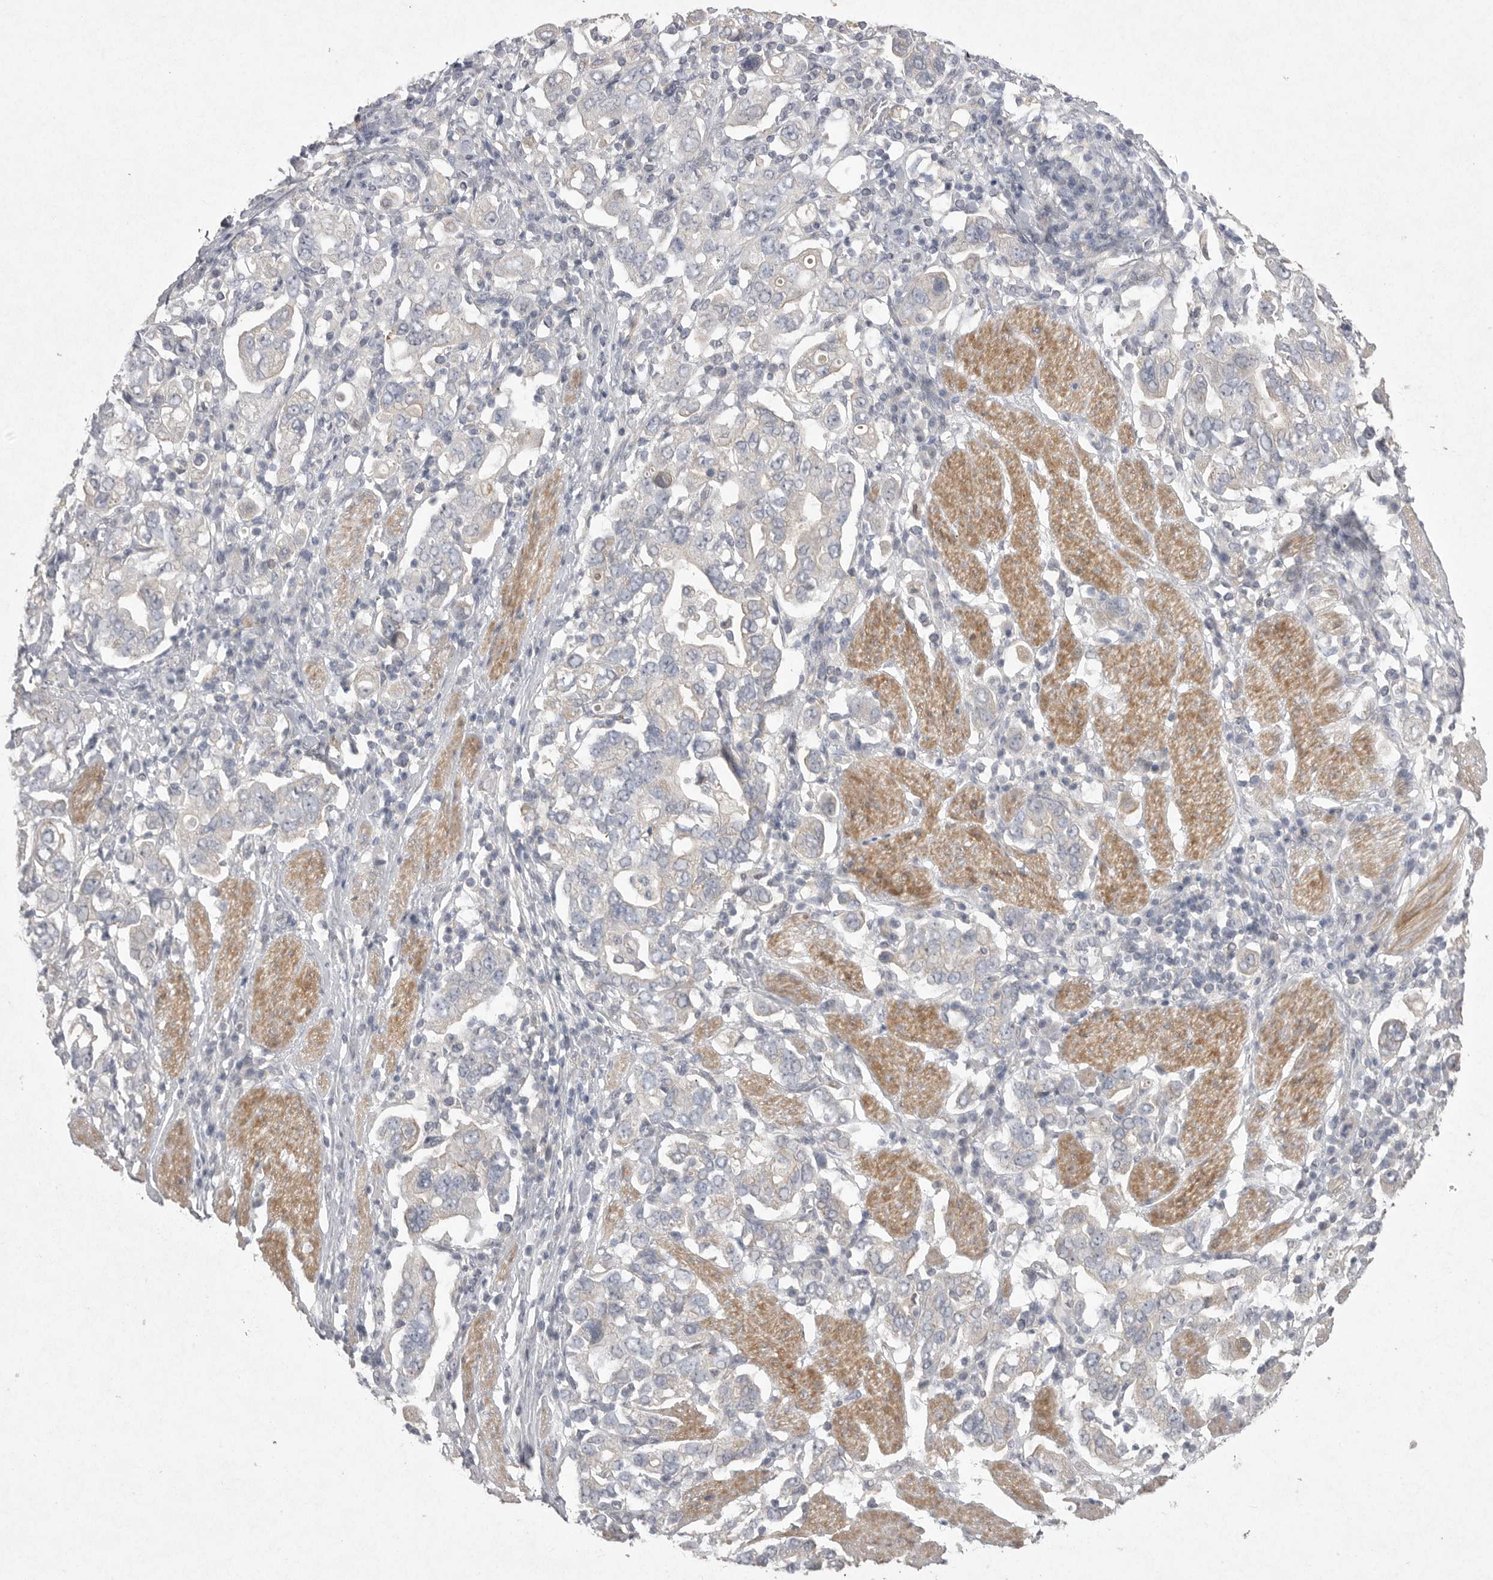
{"staining": {"intensity": "negative", "quantity": "none", "location": "none"}, "tissue": "stomach cancer", "cell_type": "Tumor cells", "image_type": "cancer", "snomed": [{"axis": "morphology", "description": "Adenocarcinoma, NOS"}, {"axis": "topography", "description": "Stomach, upper"}], "caption": "Tumor cells are negative for protein expression in human stomach cancer. Brightfield microscopy of immunohistochemistry stained with DAB (3,3'-diaminobenzidine) (brown) and hematoxylin (blue), captured at high magnification.", "gene": "VANGL2", "patient": {"sex": "male", "age": 62}}